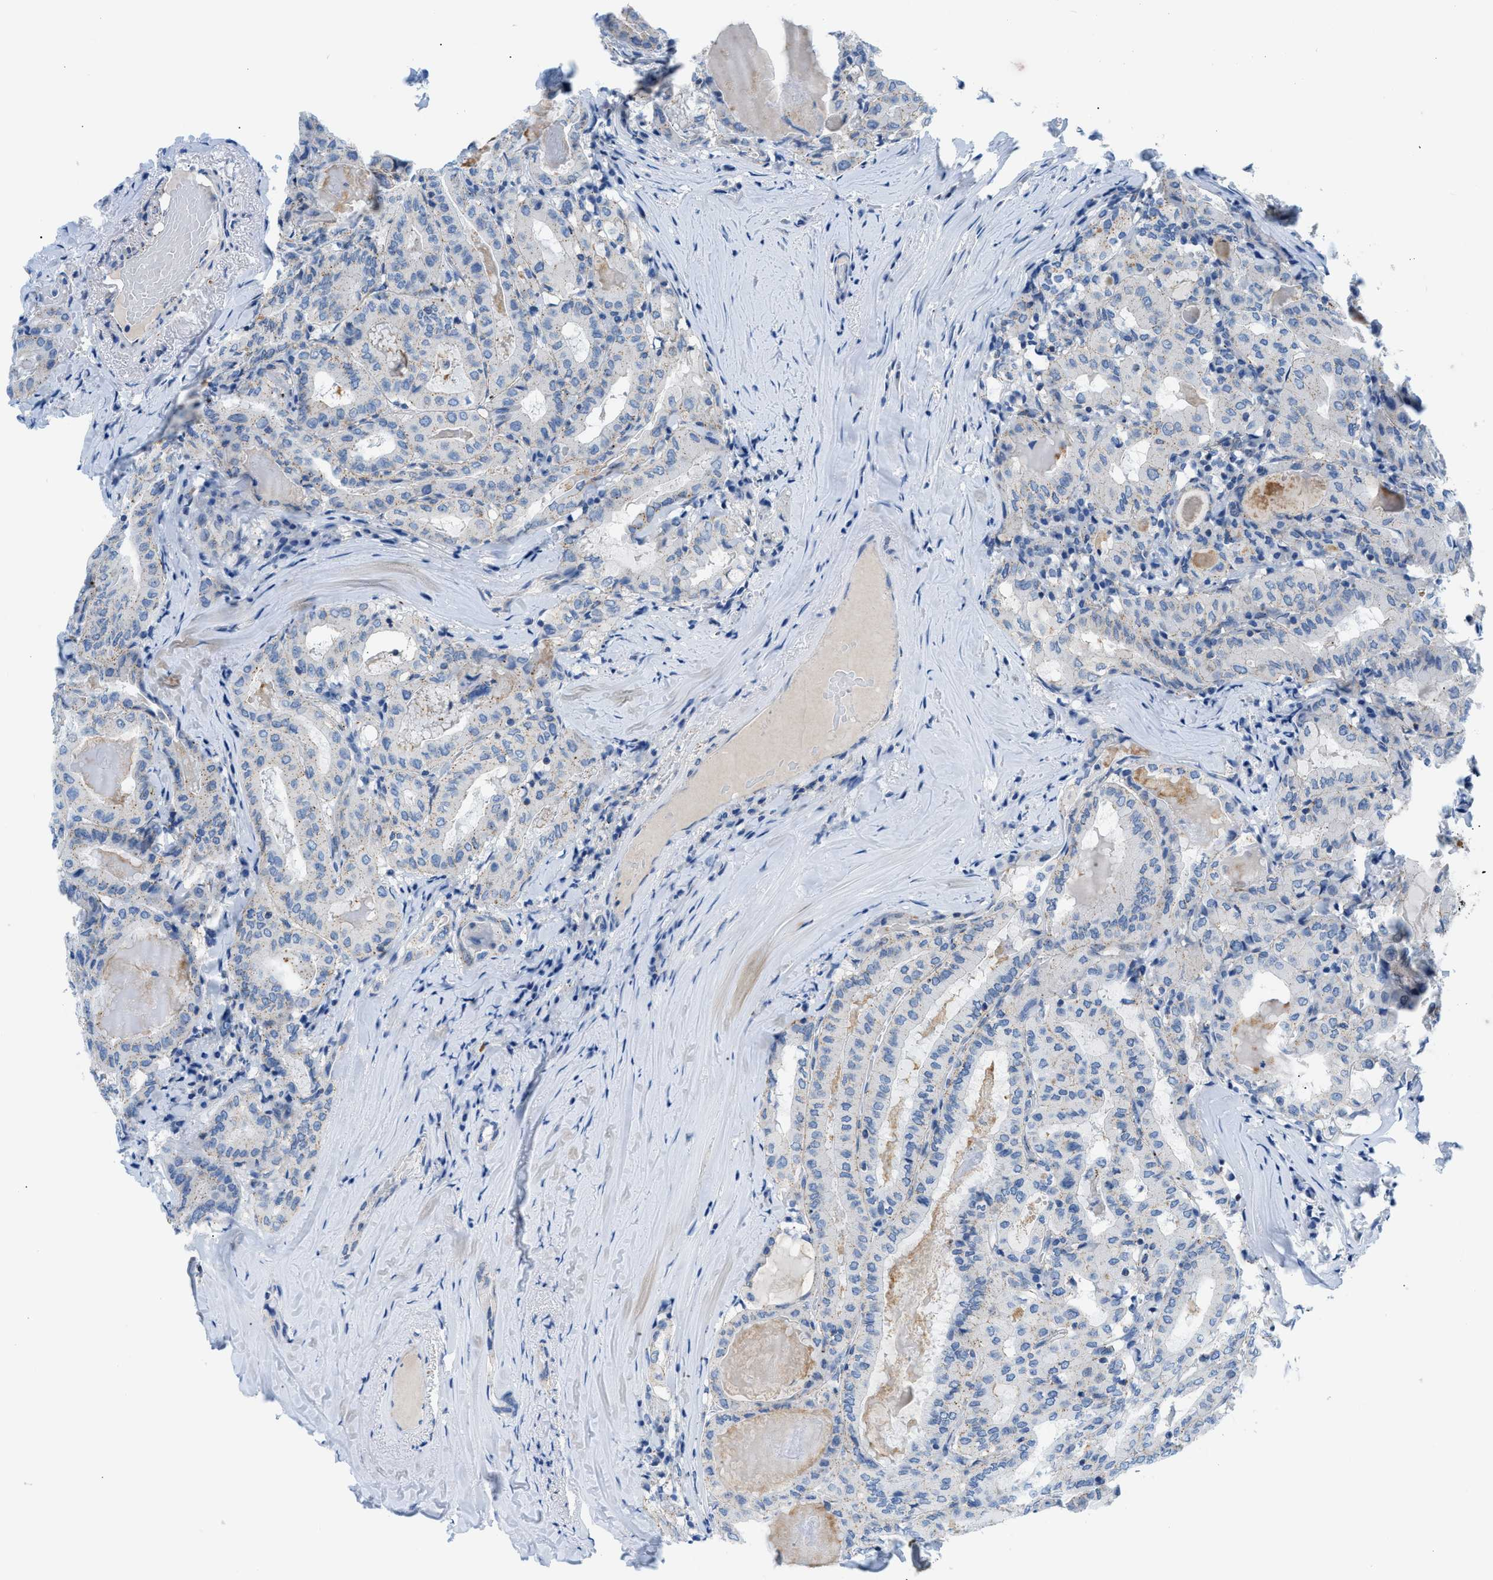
{"staining": {"intensity": "weak", "quantity": "<25%", "location": "cytoplasmic/membranous"}, "tissue": "thyroid cancer", "cell_type": "Tumor cells", "image_type": "cancer", "snomed": [{"axis": "morphology", "description": "Papillary adenocarcinoma, NOS"}, {"axis": "topography", "description": "Thyroid gland"}], "caption": "The micrograph shows no staining of tumor cells in thyroid papillary adenocarcinoma.", "gene": "FDCSP", "patient": {"sex": "female", "age": 42}}